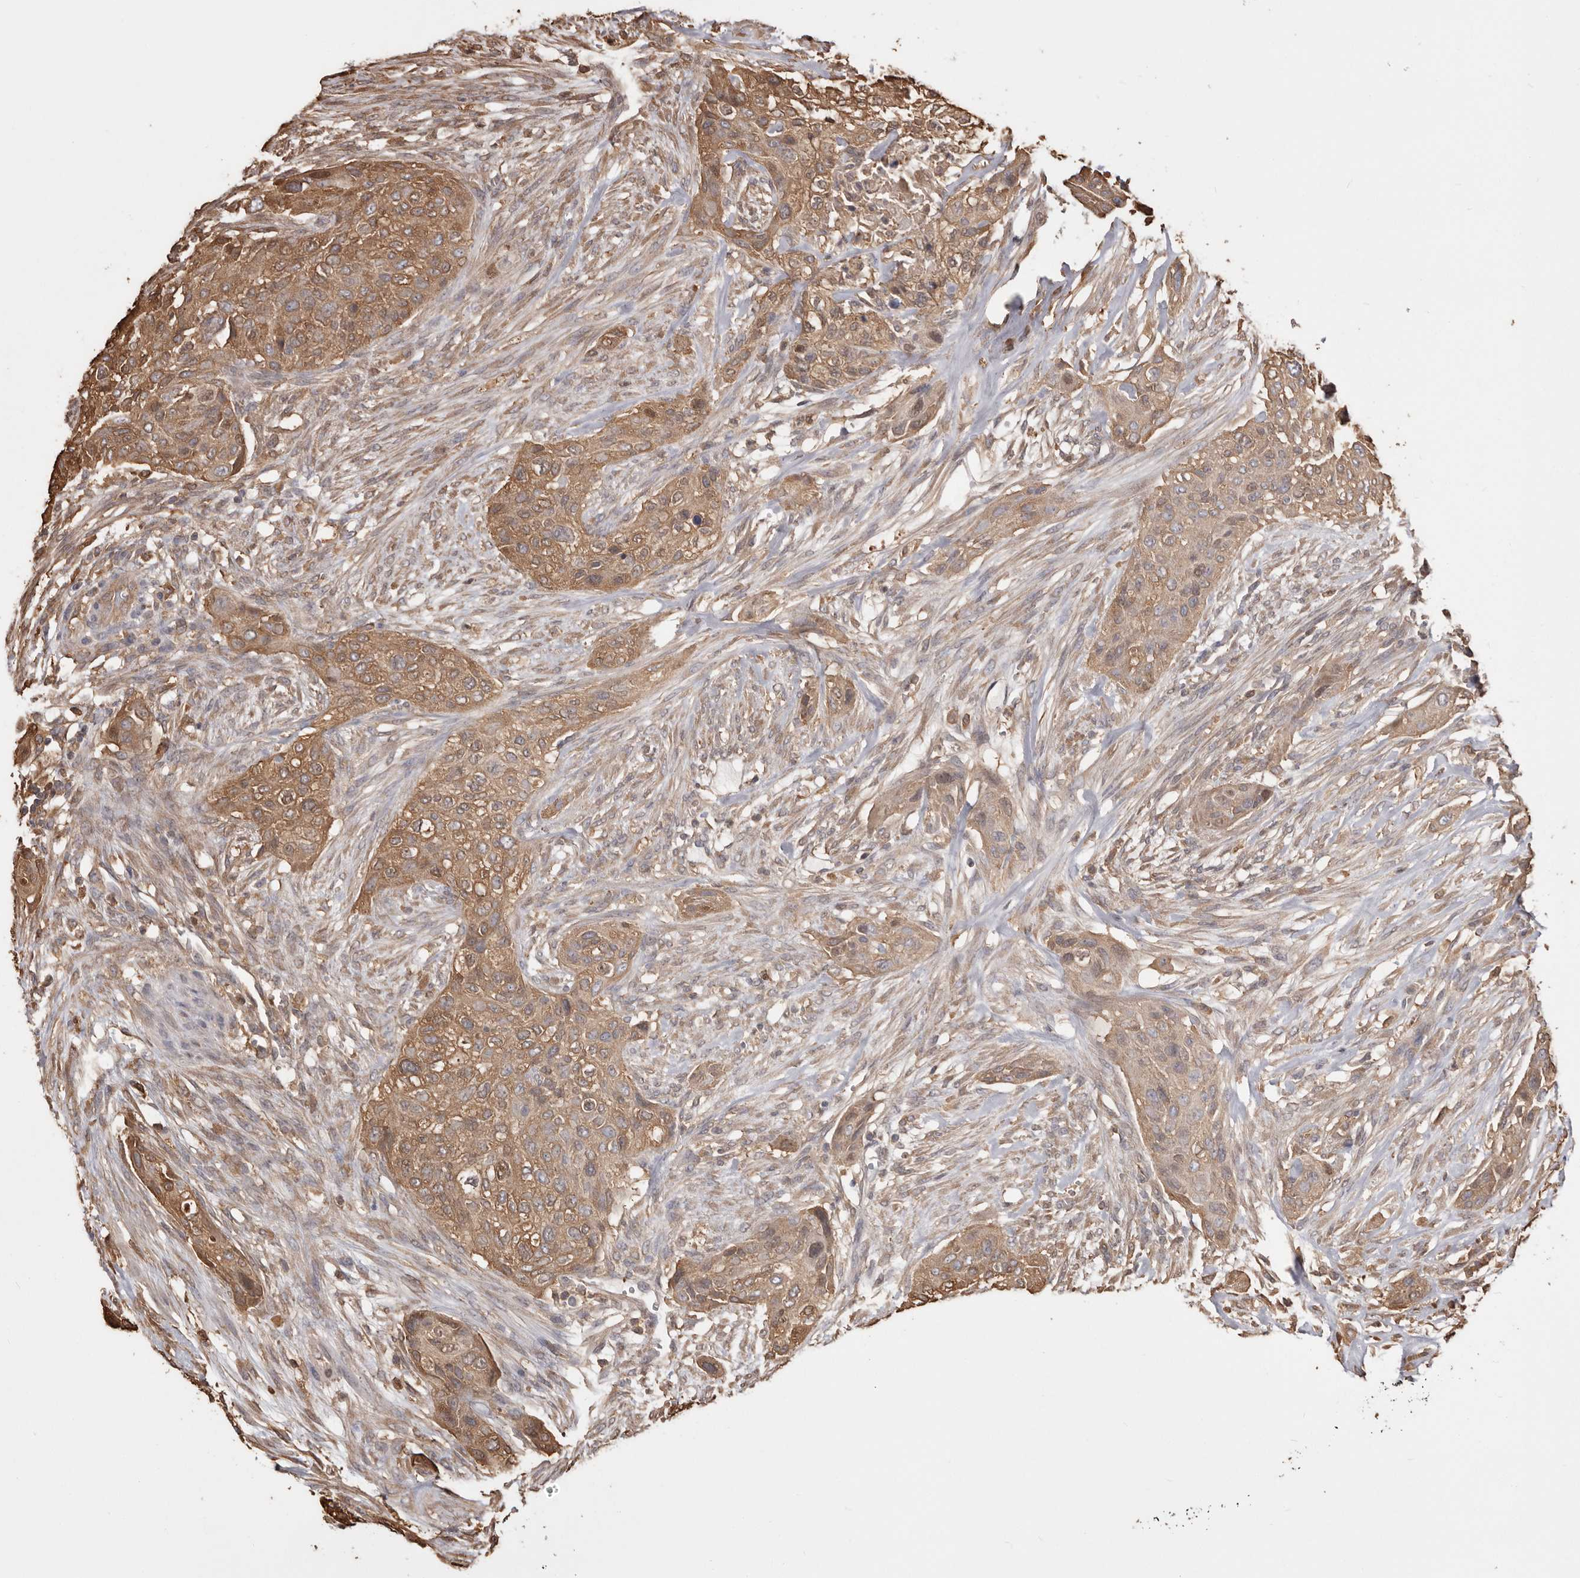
{"staining": {"intensity": "moderate", "quantity": ">75%", "location": "cytoplasmic/membranous"}, "tissue": "urothelial cancer", "cell_type": "Tumor cells", "image_type": "cancer", "snomed": [{"axis": "morphology", "description": "Urothelial carcinoma, High grade"}, {"axis": "topography", "description": "Urinary bladder"}], "caption": "Brown immunohistochemical staining in human urothelial cancer demonstrates moderate cytoplasmic/membranous positivity in approximately >75% of tumor cells. Using DAB (brown) and hematoxylin (blue) stains, captured at high magnification using brightfield microscopy.", "gene": "PKM", "patient": {"sex": "male", "age": 35}}